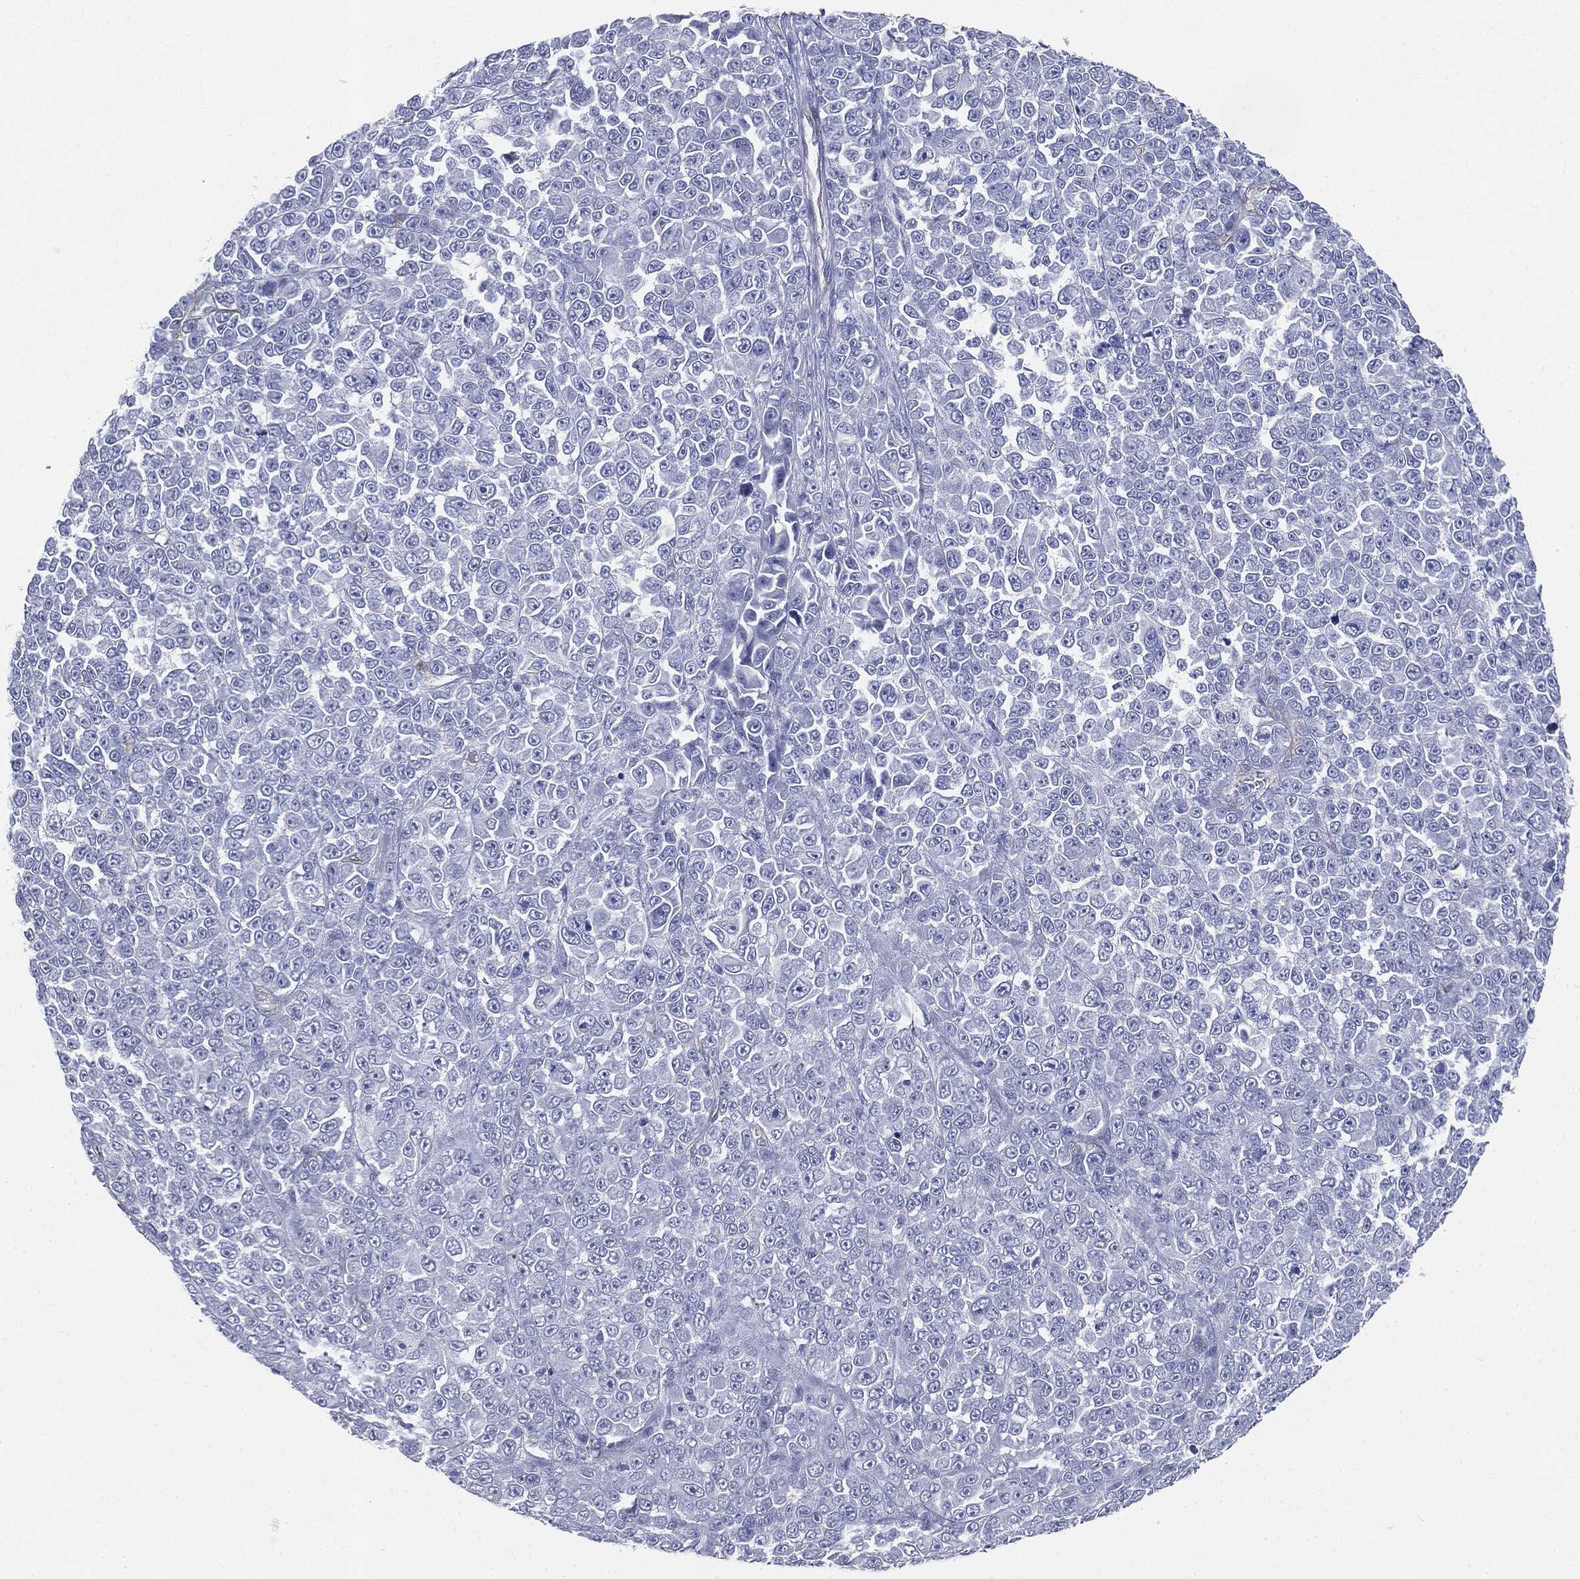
{"staining": {"intensity": "negative", "quantity": "none", "location": "none"}, "tissue": "melanoma", "cell_type": "Tumor cells", "image_type": "cancer", "snomed": [{"axis": "morphology", "description": "Malignant melanoma, NOS"}, {"axis": "topography", "description": "Skin"}], "caption": "Human malignant melanoma stained for a protein using immunohistochemistry reveals no staining in tumor cells.", "gene": "MUC5AC", "patient": {"sex": "female", "age": 95}}